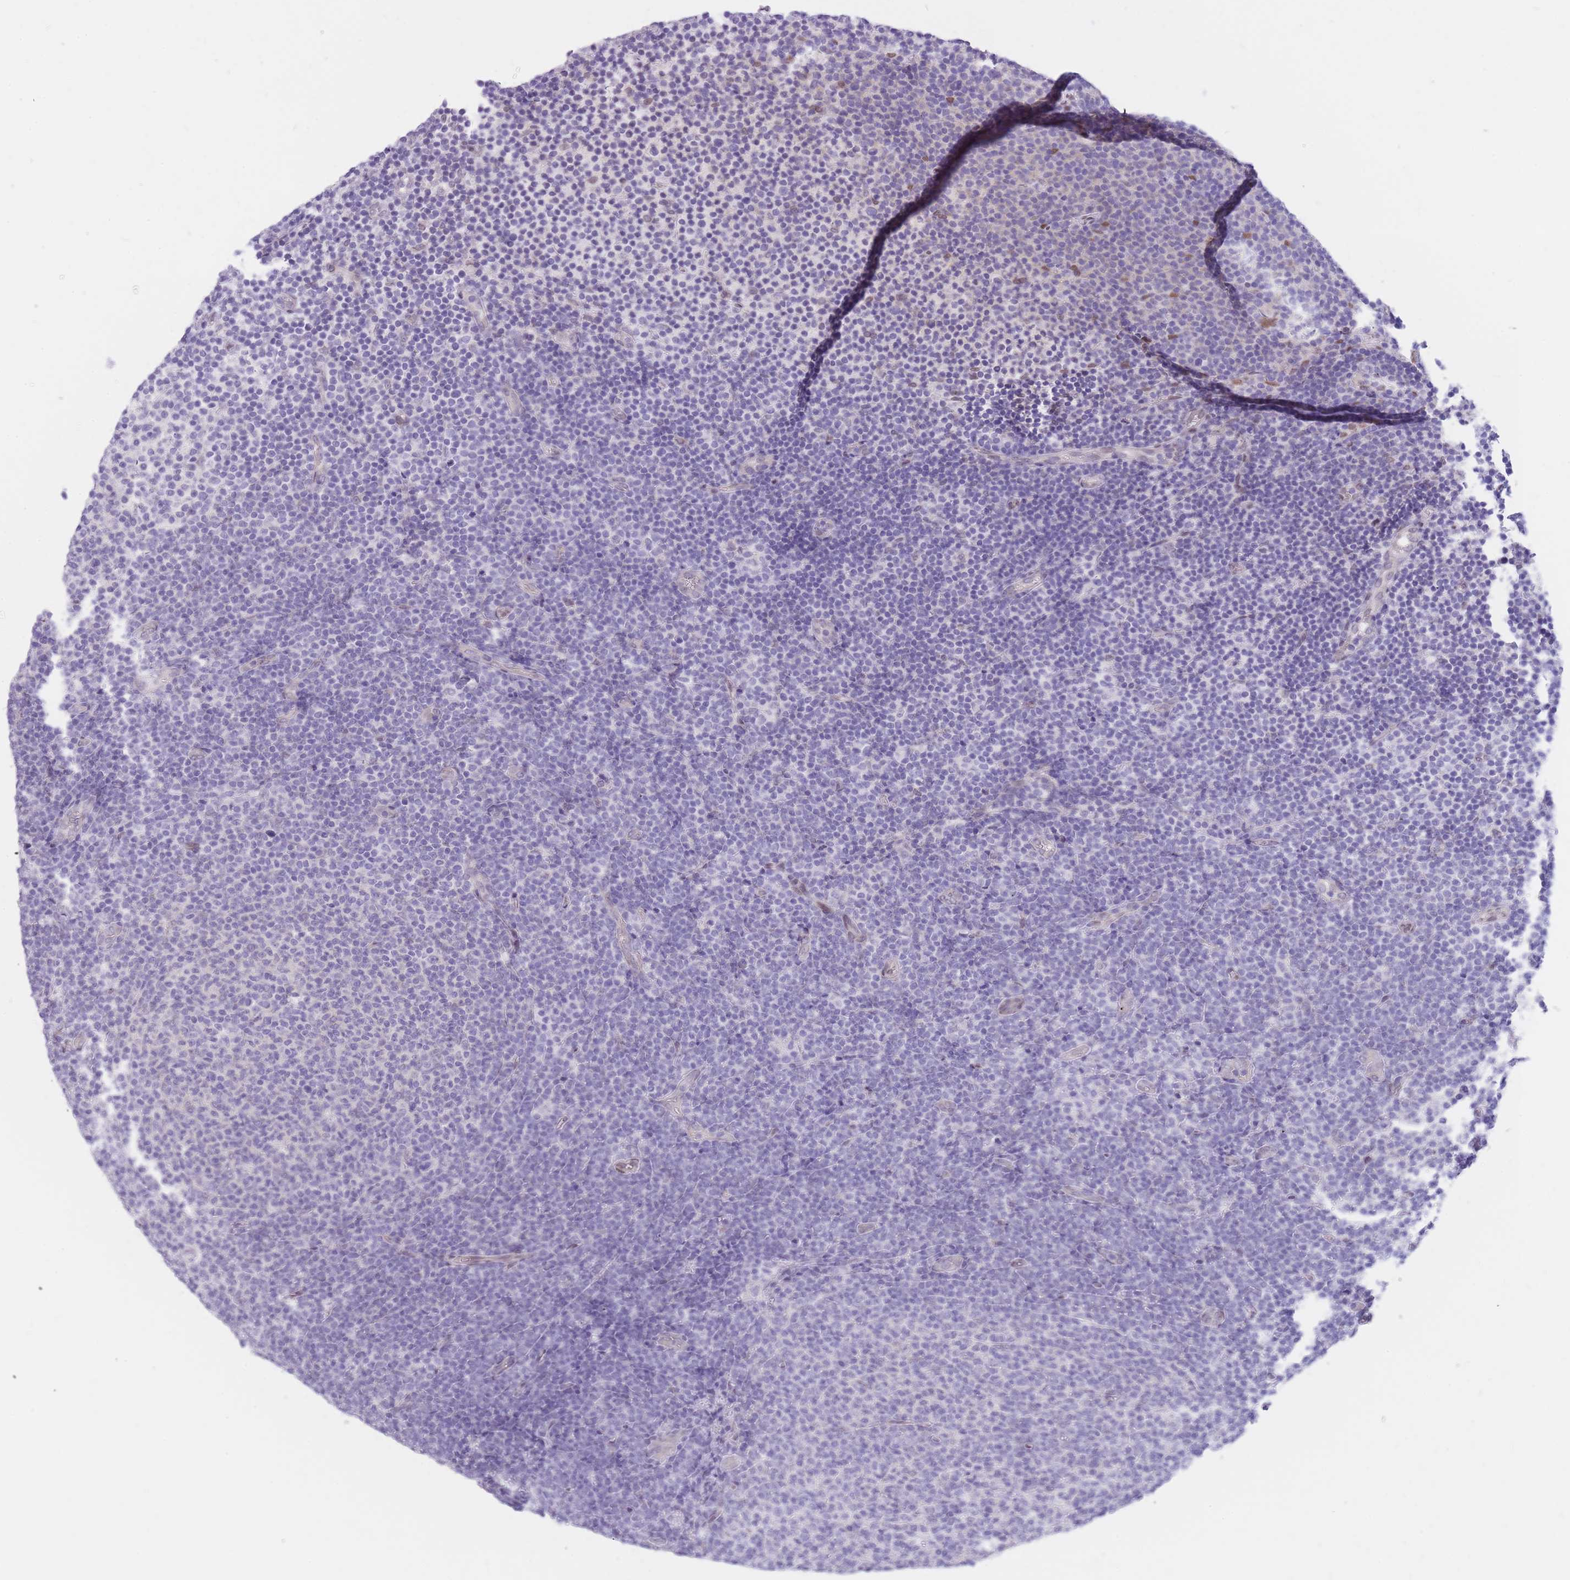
{"staining": {"intensity": "negative", "quantity": "none", "location": "none"}, "tissue": "lymphoma", "cell_type": "Tumor cells", "image_type": "cancer", "snomed": [{"axis": "morphology", "description": "Malignant lymphoma, non-Hodgkin's type, Low grade"}, {"axis": "topography", "description": "Lymph node"}], "caption": "Lymphoma stained for a protein using IHC reveals no staining tumor cells.", "gene": "HOOK2", "patient": {"sex": "male", "age": 66}}